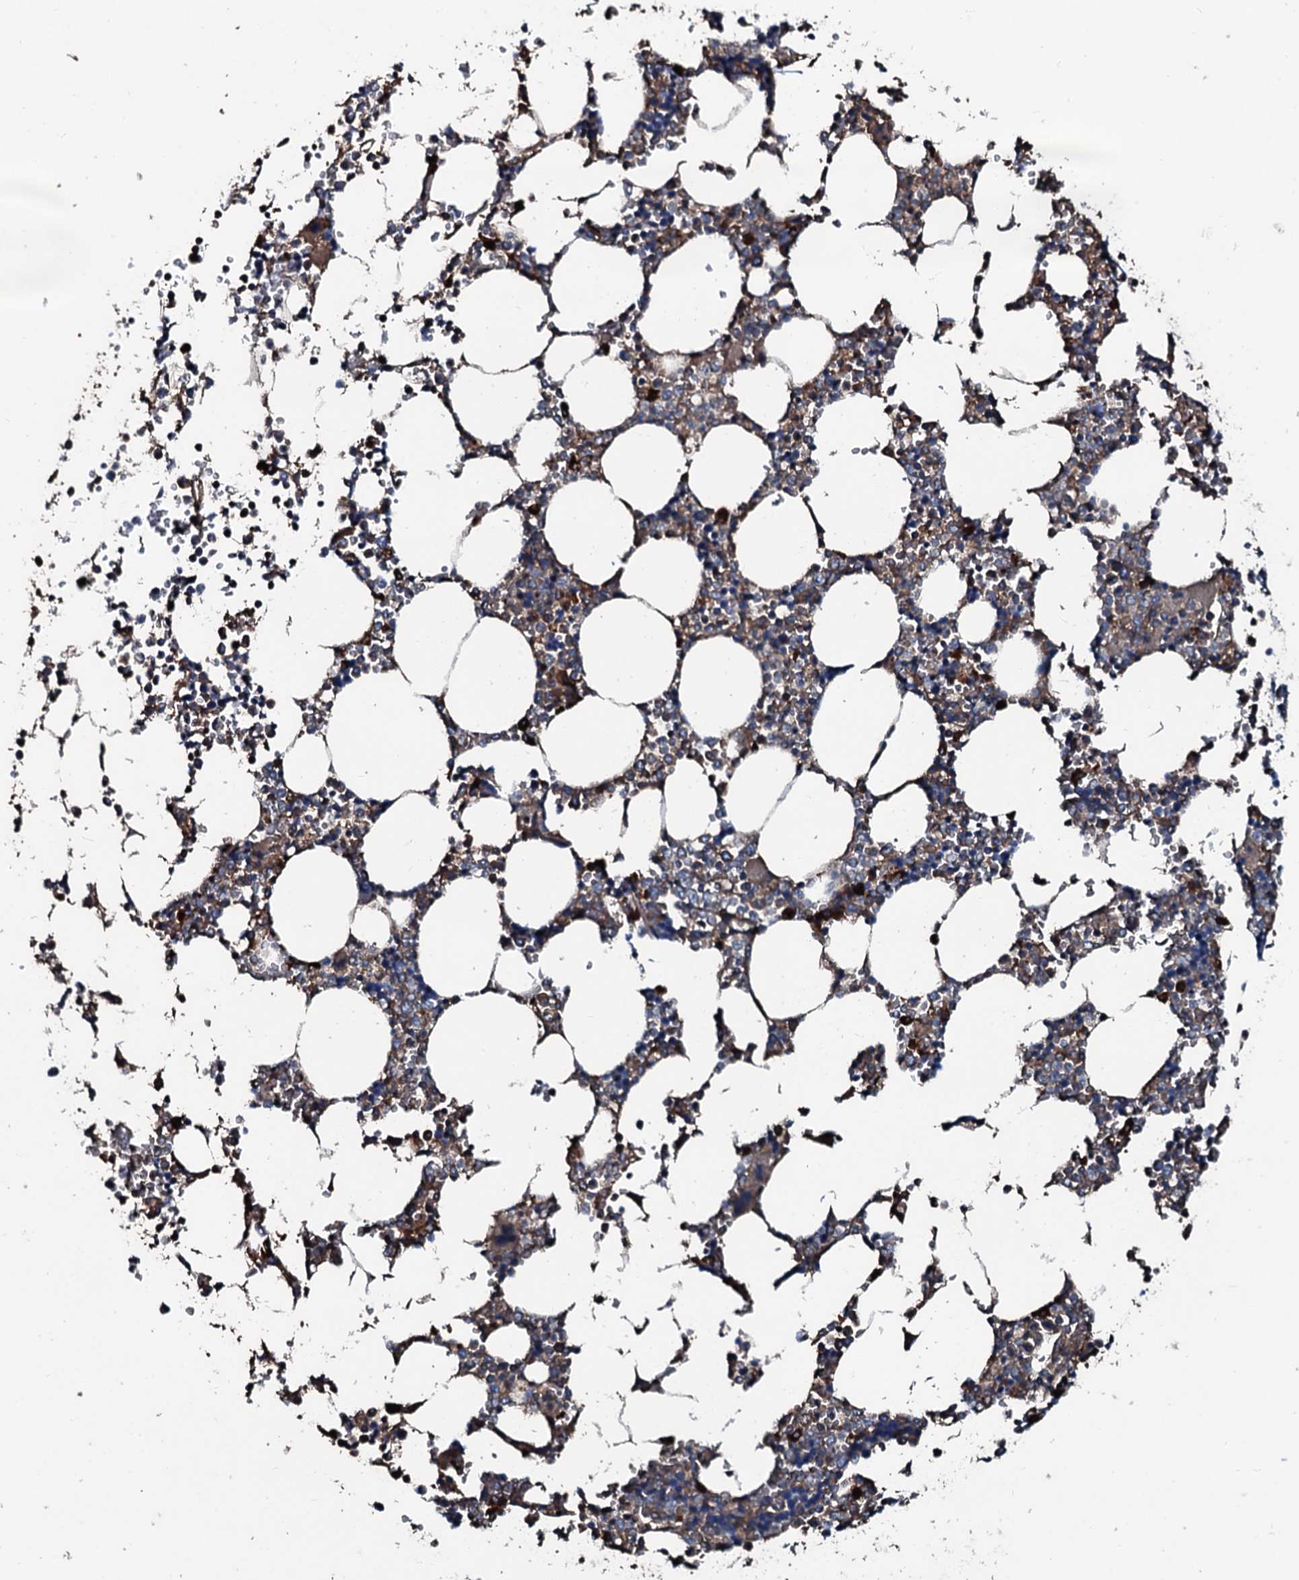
{"staining": {"intensity": "strong", "quantity": "25%-75%", "location": "cytoplasmic/membranous"}, "tissue": "bone marrow", "cell_type": "Hematopoietic cells", "image_type": "normal", "snomed": [{"axis": "morphology", "description": "Normal tissue, NOS"}, {"axis": "topography", "description": "Bone marrow"}], "caption": "Normal bone marrow was stained to show a protein in brown. There is high levels of strong cytoplasmic/membranous positivity in about 25%-75% of hematopoietic cells. The protein of interest is stained brown, and the nuclei are stained in blue (DAB (3,3'-diaminobenzidine) IHC with brightfield microscopy, high magnification).", "gene": "AARS1", "patient": {"sex": "male", "age": 64}}